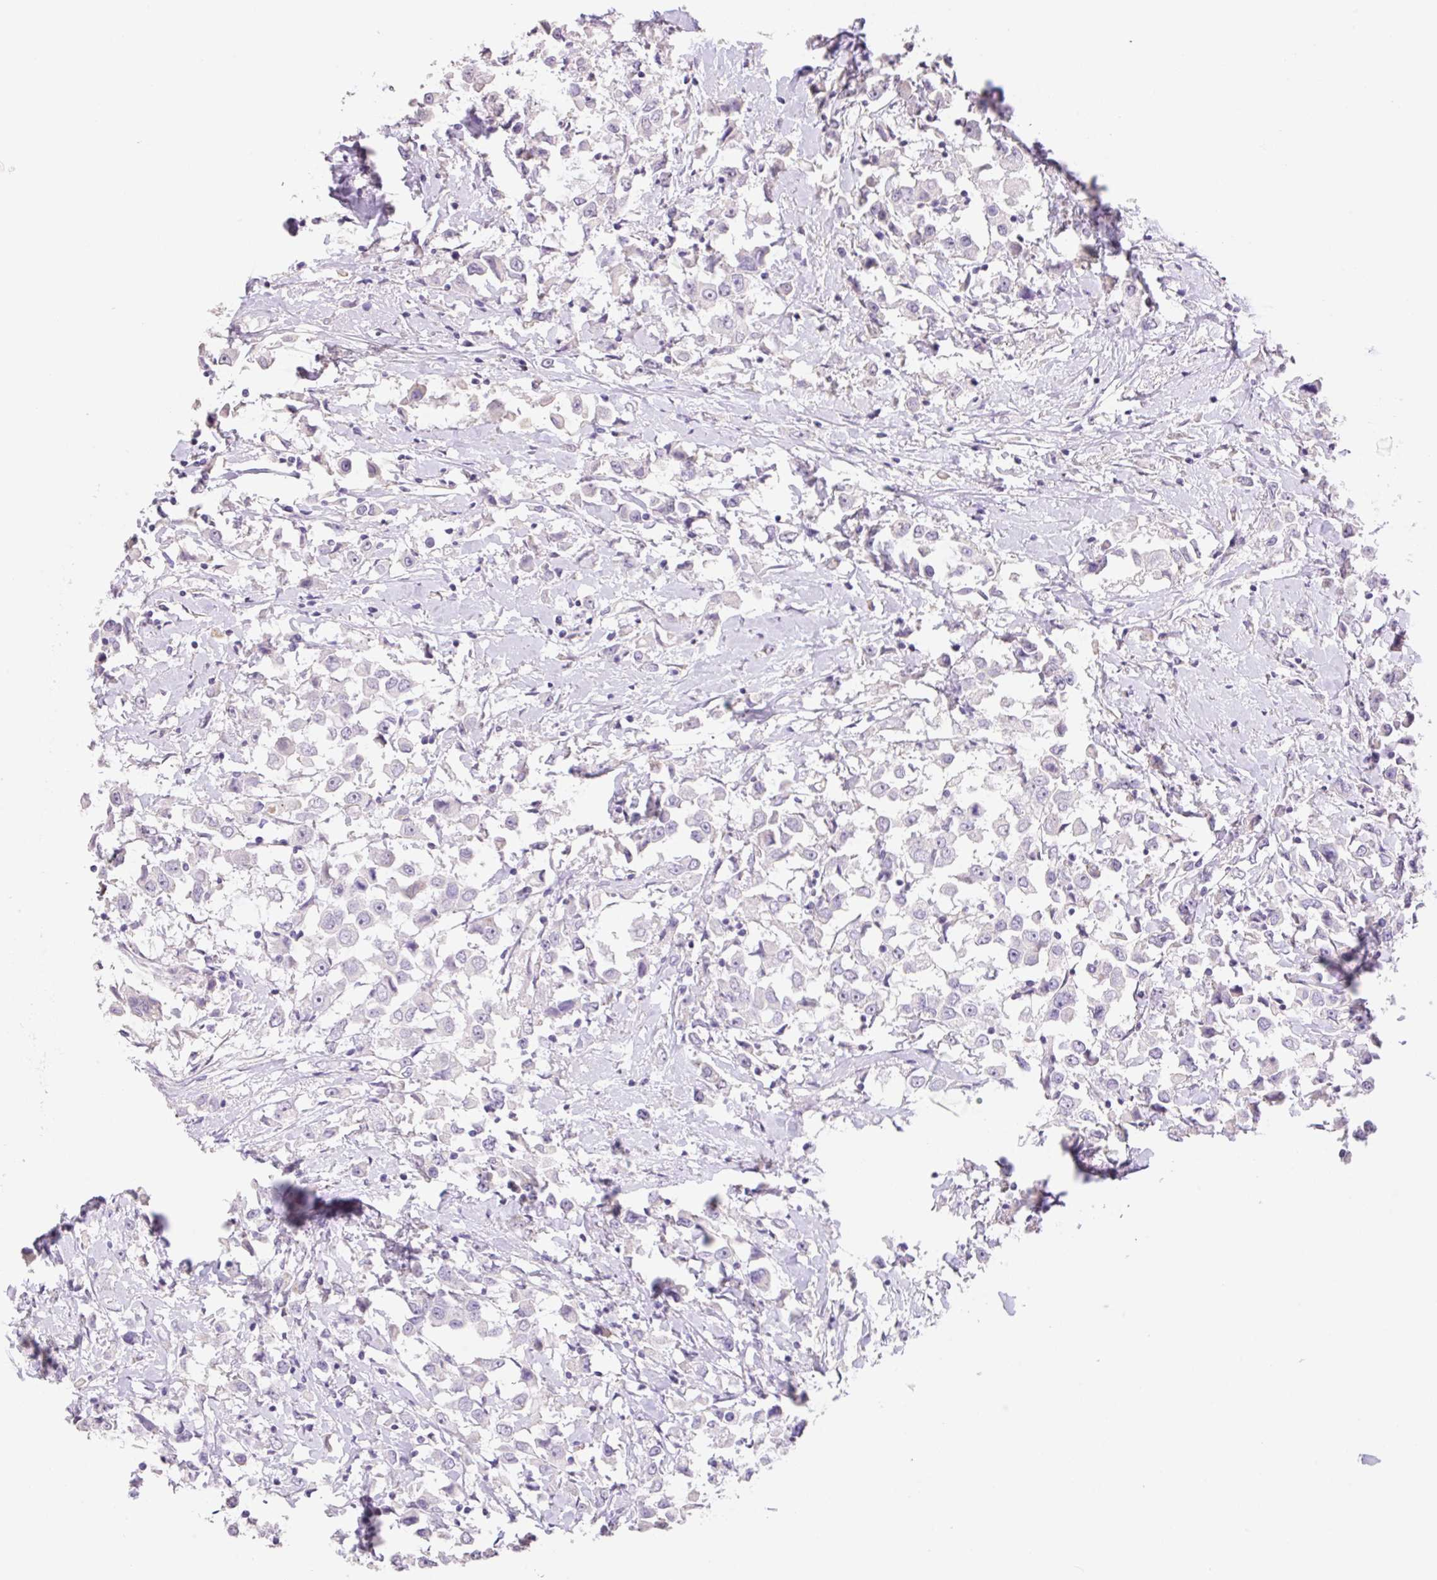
{"staining": {"intensity": "negative", "quantity": "none", "location": "none"}, "tissue": "breast cancer", "cell_type": "Tumor cells", "image_type": "cancer", "snomed": [{"axis": "morphology", "description": "Duct carcinoma"}, {"axis": "topography", "description": "Breast"}], "caption": "This is a photomicrograph of IHC staining of infiltrating ductal carcinoma (breast), which shows no expression in tumor cells.", "gene": "HCRTR2", "patient": {"sex": "female", "age": 61}}